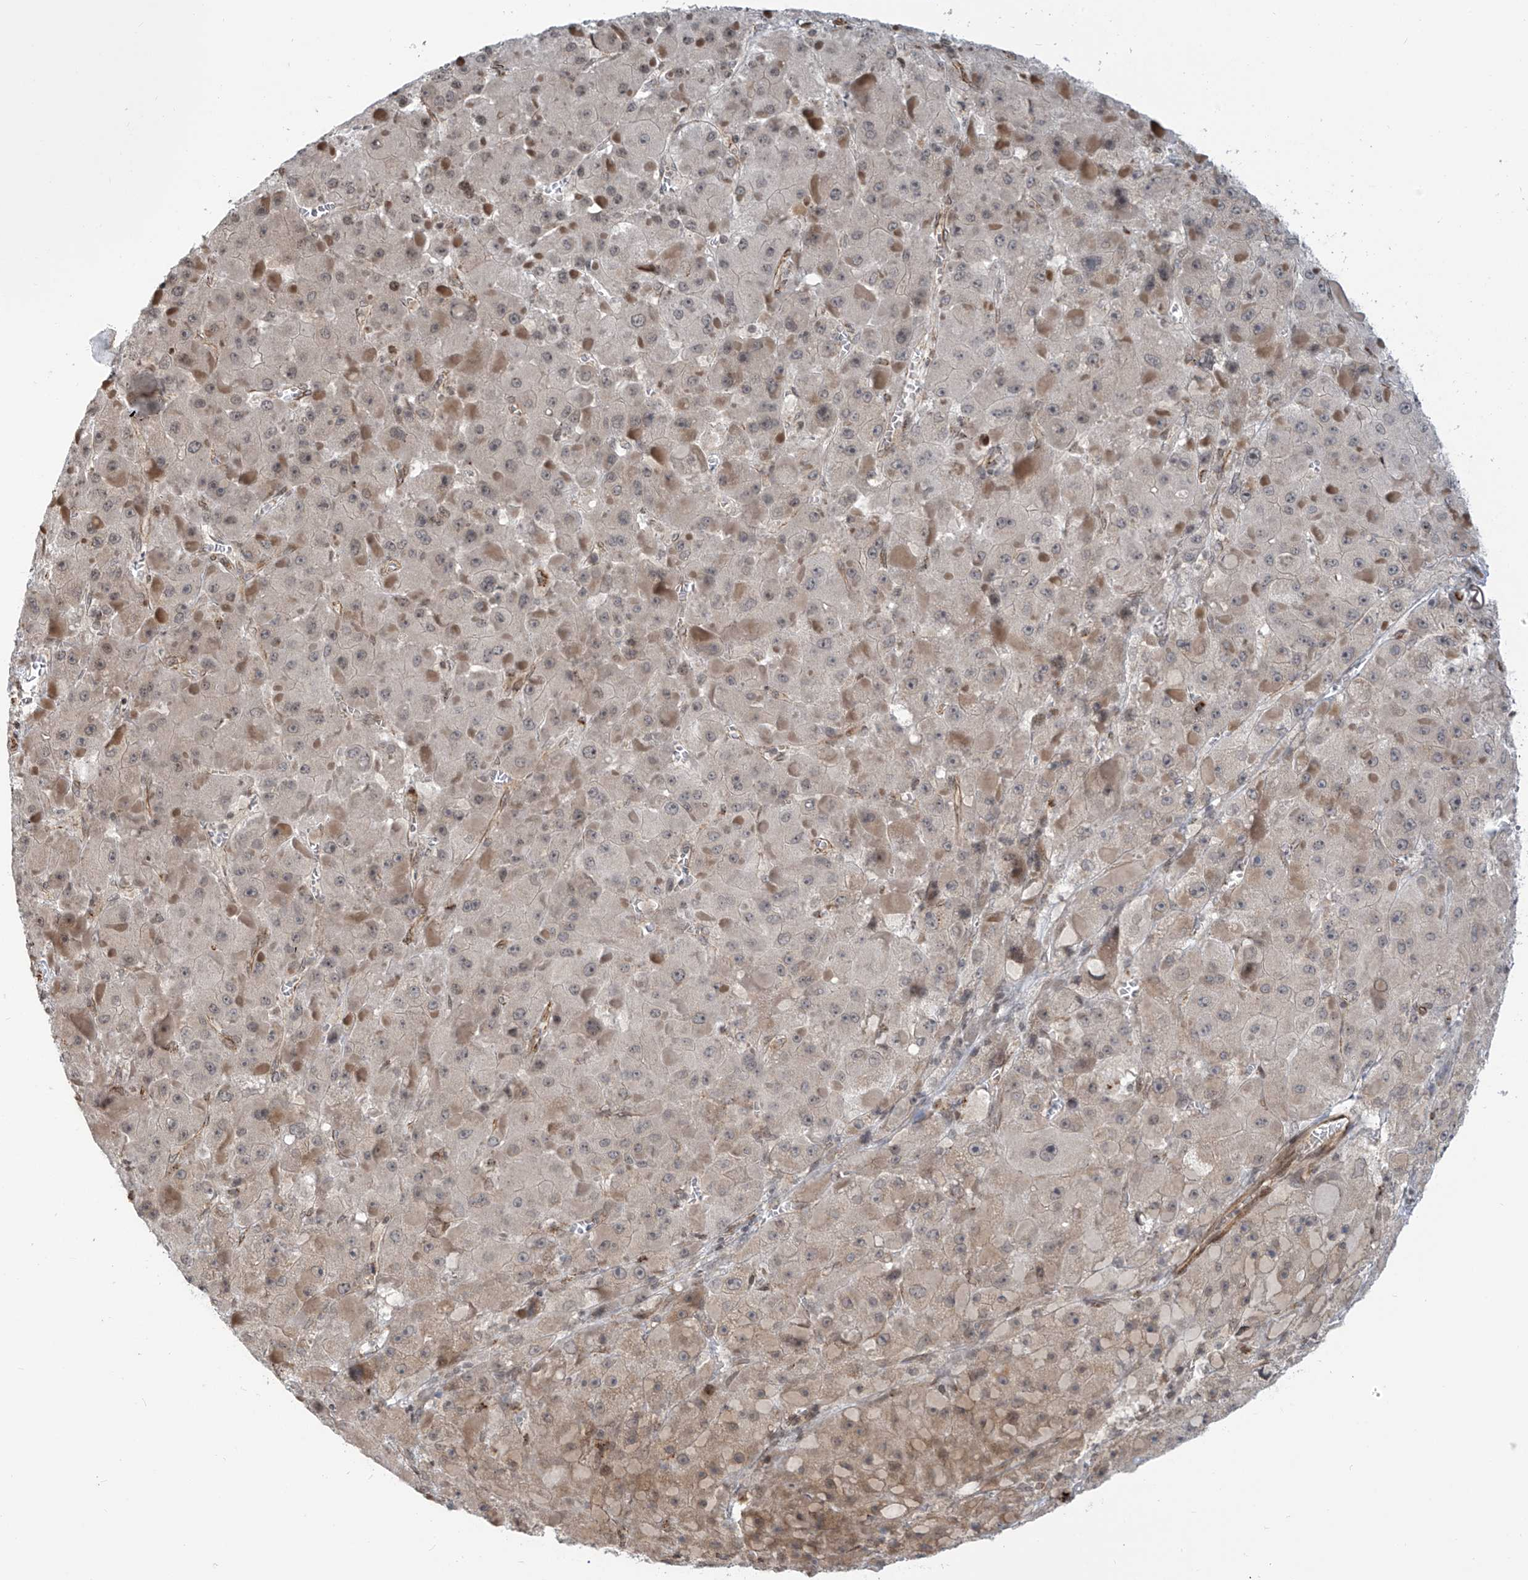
{"staining": {"intensity": "weak", "quantity": "<25%", "location": "cytoplasmic/membranous"}, "tissue": "liver cancer", "cell_type": "Tumor cells", "image_type": "cancer", "snomed": [{"axis": "morphology", "description": "Carcinoma, Hepatocellular, NOS"}, {"axis": "topography", "description": "Liver"}], "caption": "Immunohistochemistry of liver cancer (hepatocellular carcinoma) displays no positivity in tumor cells.", "gene": "METAP1D", "patient": {"sex": "female", "age": 73}}